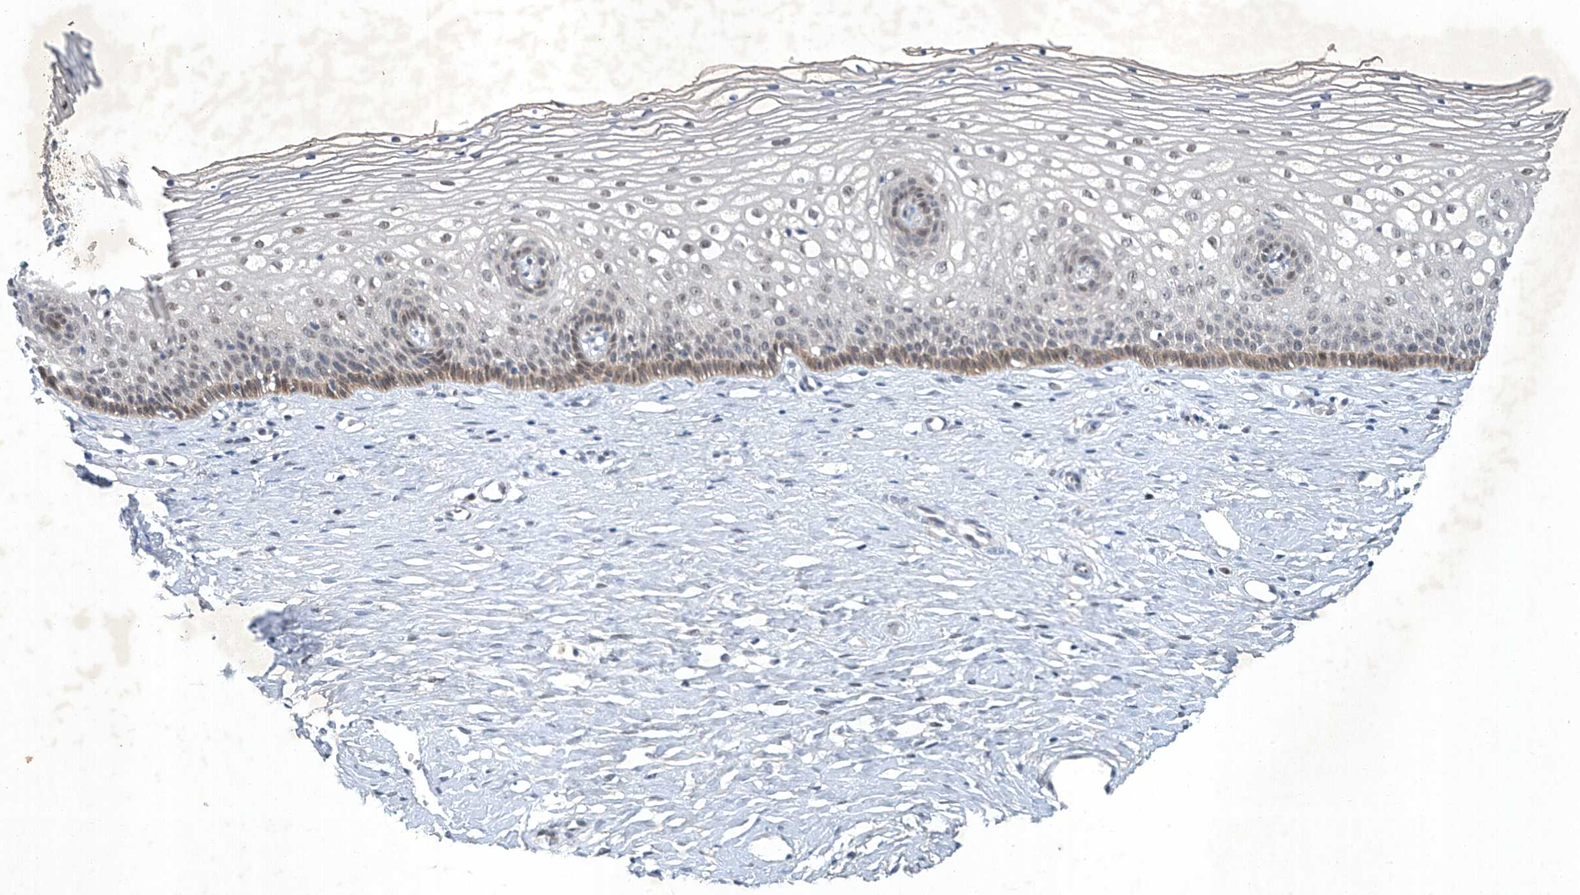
{"staining": {"intensity": "weak", "quantity": "25%-75%", "location": "cytoplasmic/membranous"}, "tissue": "cervix", "cell_type": "Glandular cells", "image_type": "normal", "snomed": [{"axis": "morphology", "description": "Normal tissue, NOS"}, {"axis": "topography", "description": "Cervix"}], "caption": "Brown immunohistochemical staining in normal cervix displays weak cytoplasmic/membranous expression in approximately 25%-75% of glandular cells.", "gene": "TAF8", "patient": {"sex": "female", "age": 33}}